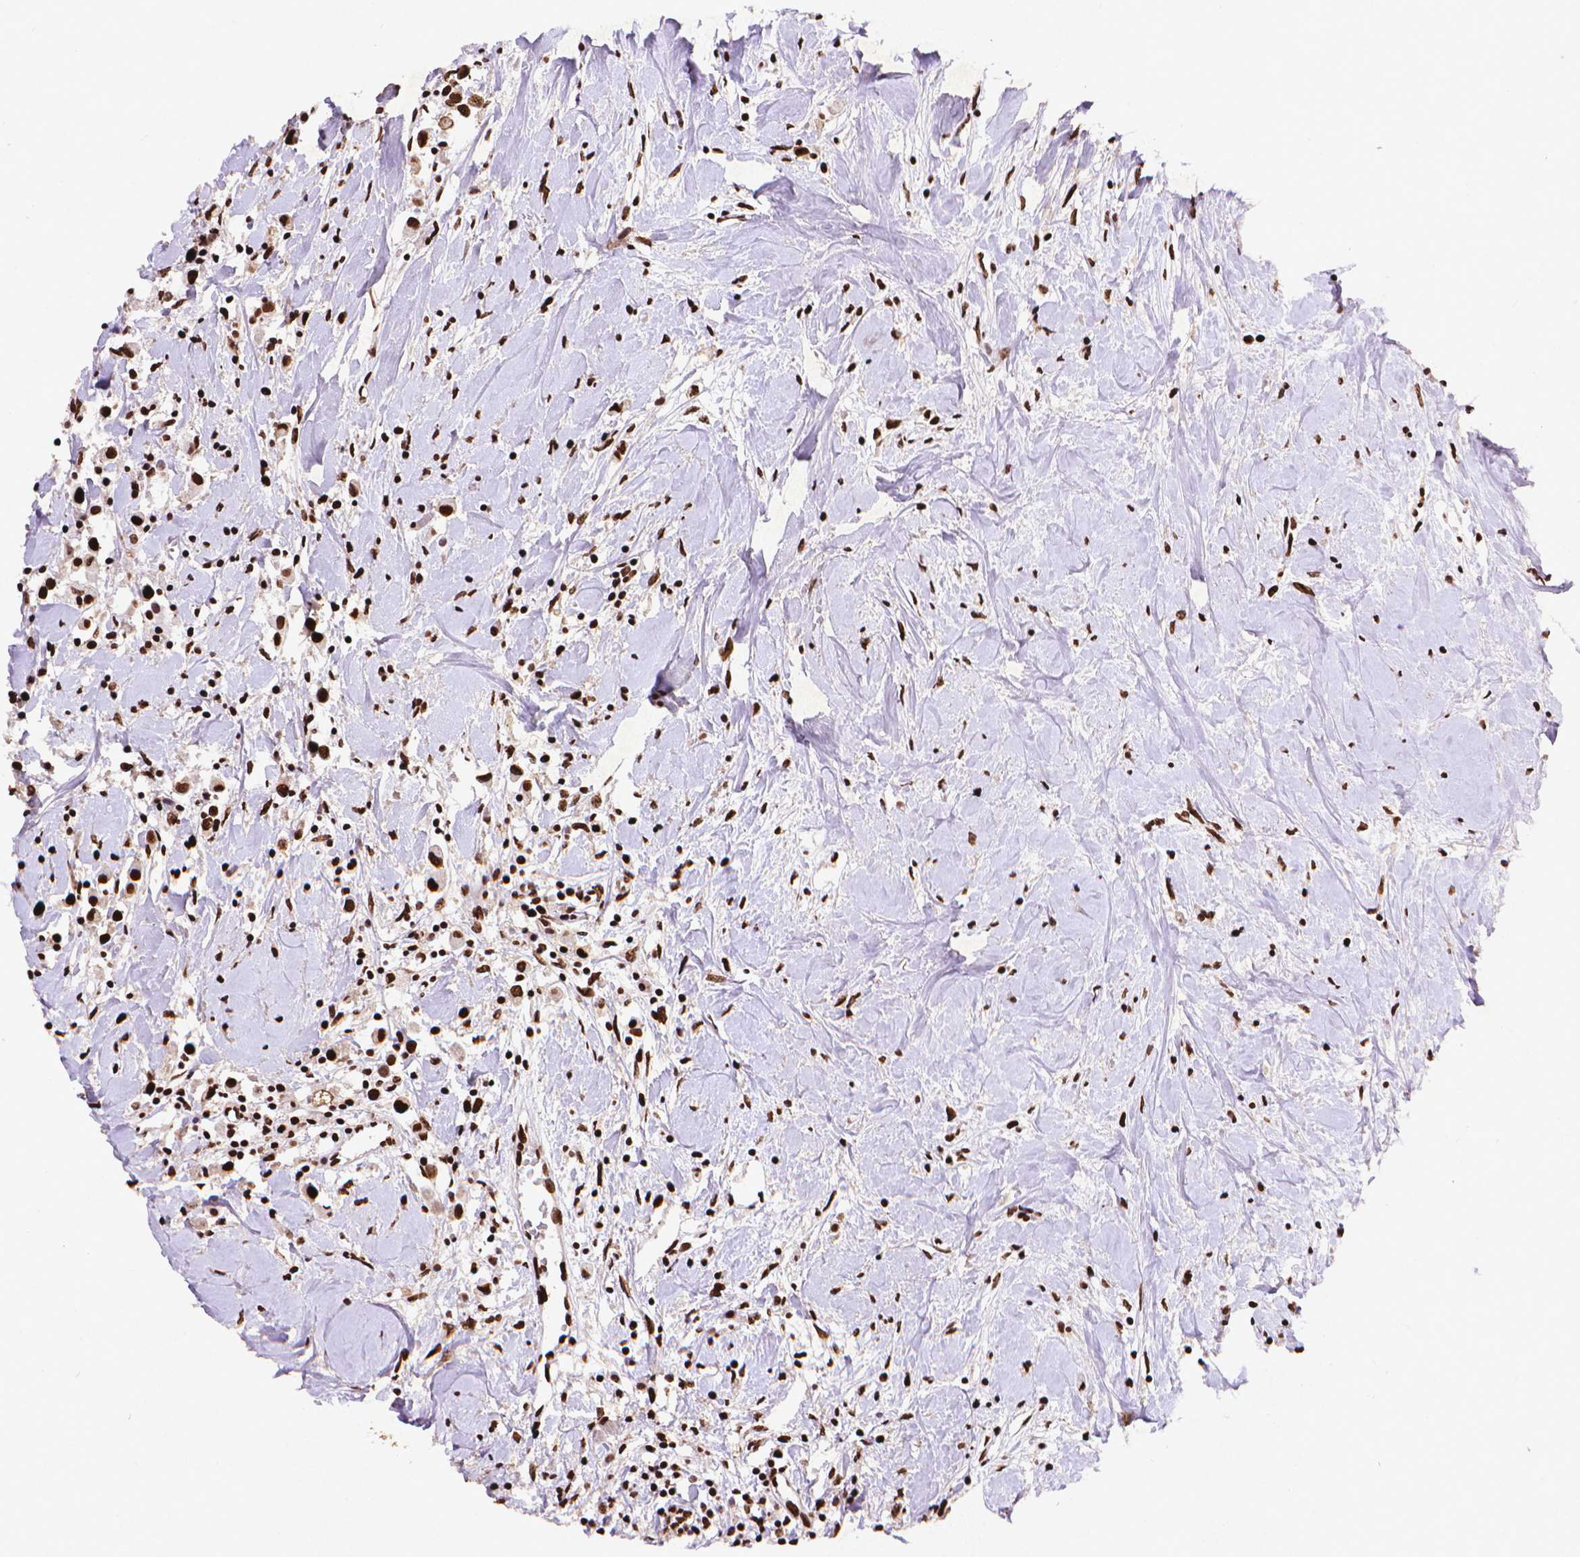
{"staining": {"intensity": "strong", "quantity": ">75%", "location": "nuclear"}, "tissue": "breast cancer", "cell_type": "Tumor cells", "image_type": "cancer", "snomed": [{"axis": "morphology", "description": "Duct carcinoma"}, {"axis": "topography", "description": "Breast"}], "caption": "Immunohistochemistry (IHC) staining of breast cancer, which displays high levels of strong nuclear staining in approximately >75% of tumor cells indicating strong nuclear protein positivity. The staining was performed using DAB (brown) for protein detection and nuclei were counterstained in hematoxylin (blue).", "gene": "CITED2", "patient": {"sex": "female", "age": 61}}